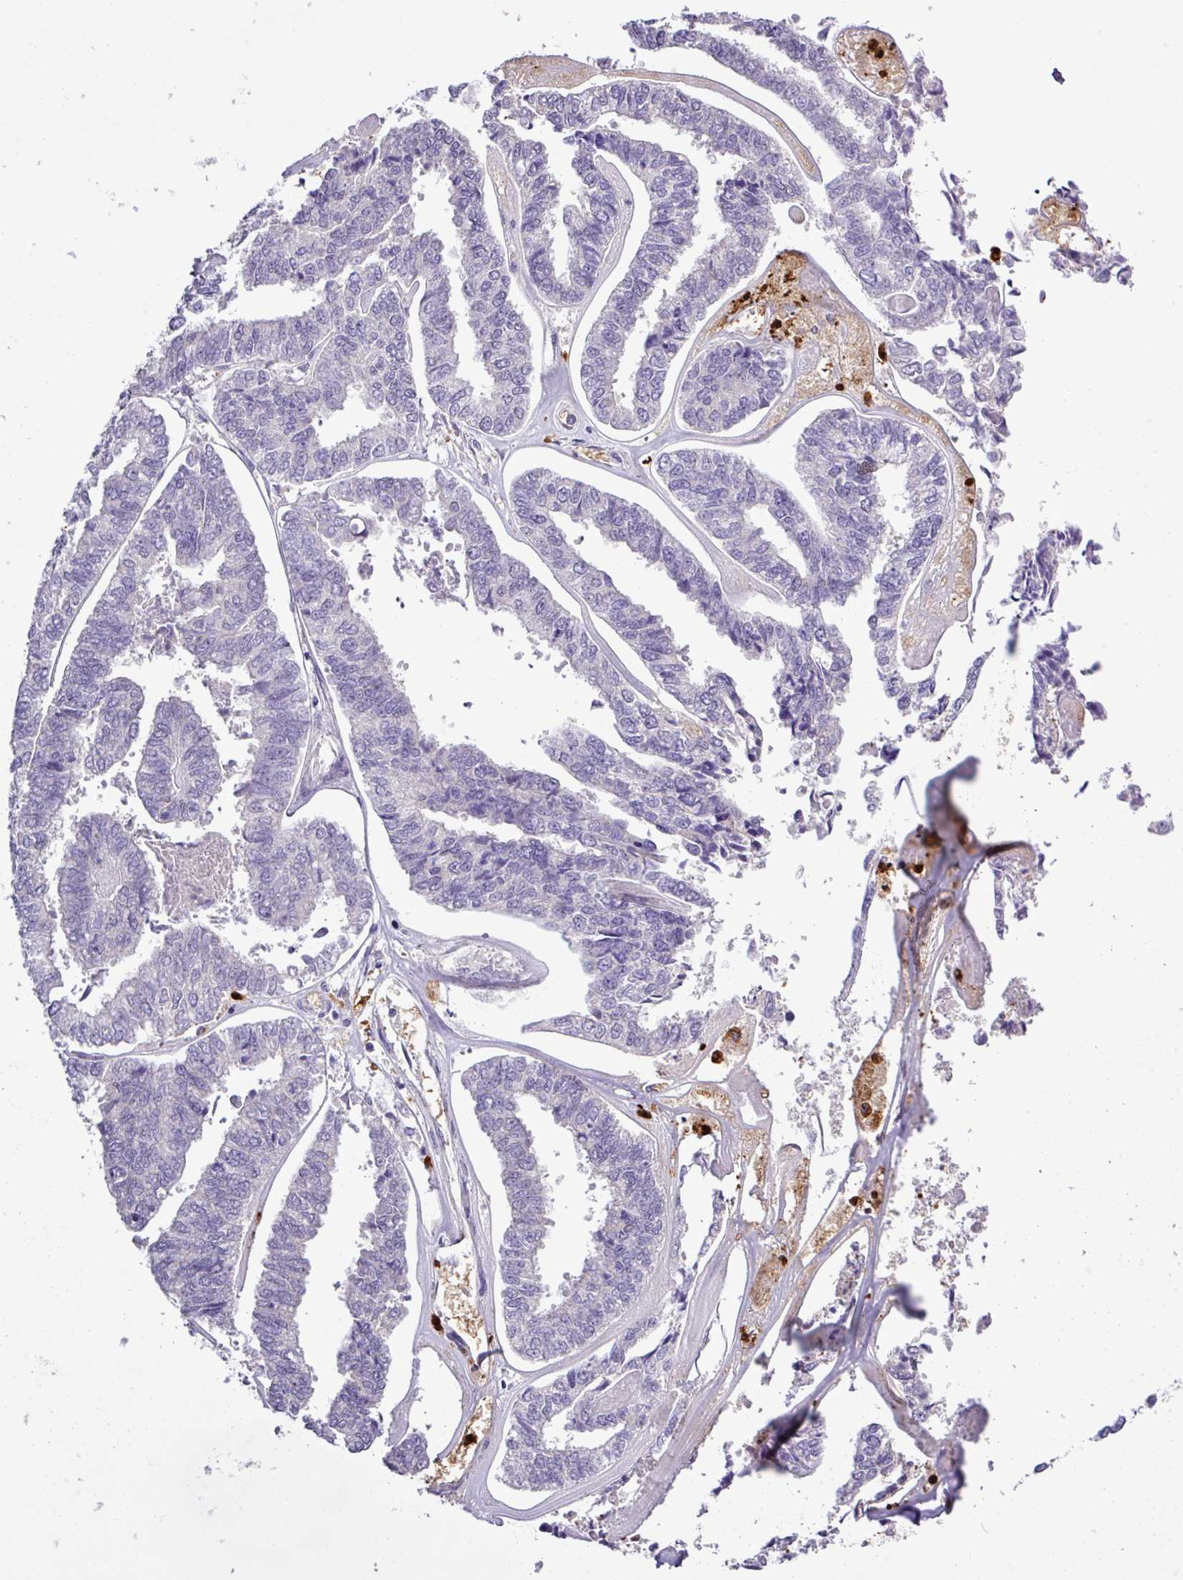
{"staining": {"intensity": "negative", "quantity": "none", "location": "none"}, "tissue": "endometrial cancer", "cell_type": "Tumor cells", "image_type": "cancer", "snomed": [{"axis": "morphology", "description": "Adenocarcinoma, NOS"}, {"axis": "topography", "description": "Endometrium"}], "caption": "Immunohistochemistry image of endometrial cancer stained for a protein (brown), which reveals no positivity in tumor cells.", "gene": "MGAT4B", "patient": {"sex": "female", "age": 73}}